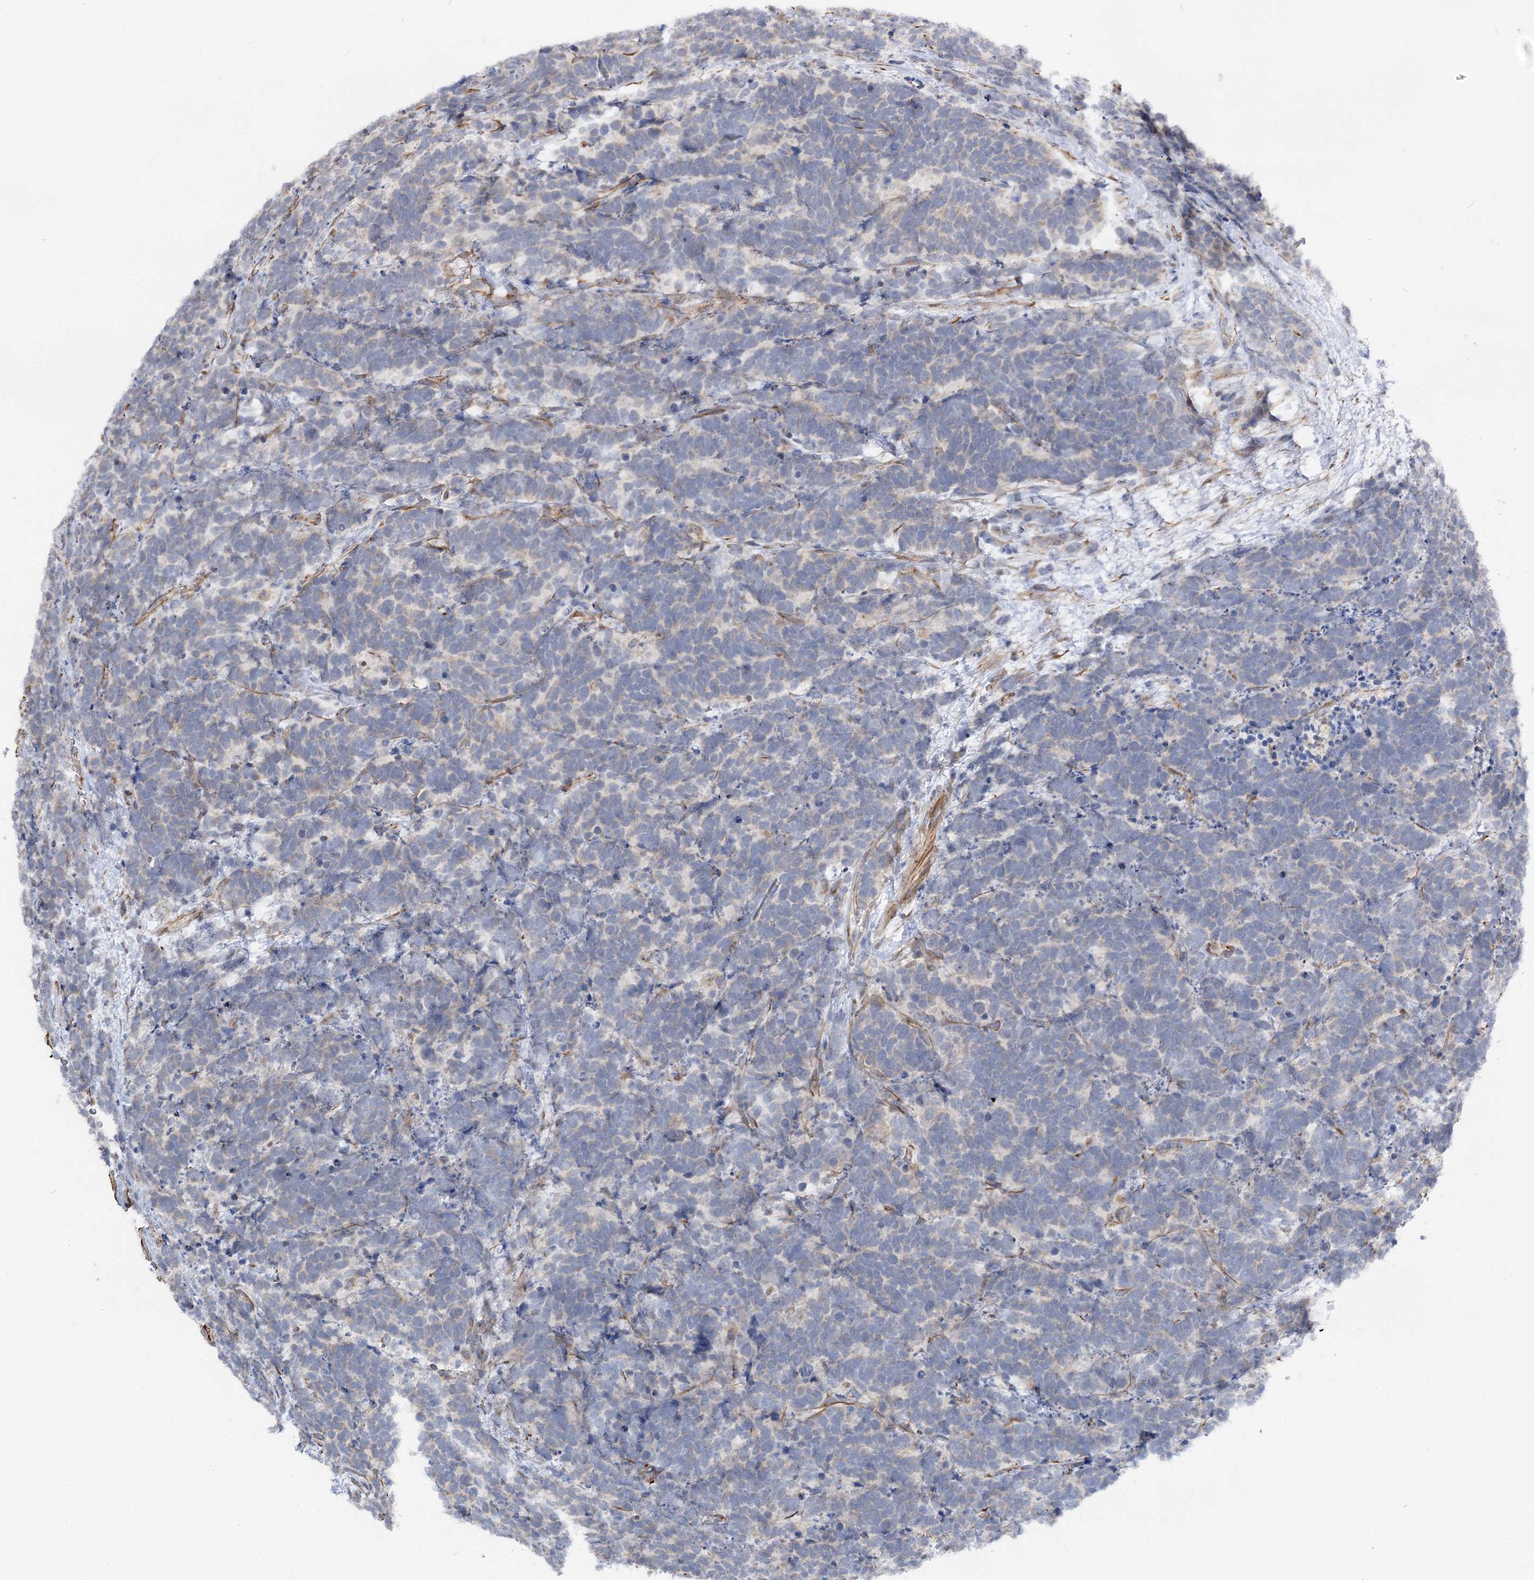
{"staining": {"intensity": "negative", "quantity": "none", "location": "none"}, "tissue": "carcinoid", "cell_type": "Tumor cells", "image_type": "cancer", "snomed": [{"axis": "morphology", "description": "Carcinoma, NOS"}, {"axis": "morphology", "description": "Carcinoid, malignant, NOS"}, {"axis": "topography", "description": "Urinary bladder"}], "caption": "Protein analysis of carcinoid displays no significant positivity in tumor cells. Nuclei are stained in blue.", "gene": "KIAA0825", "patient": {"sex": "male", "age": 57}}